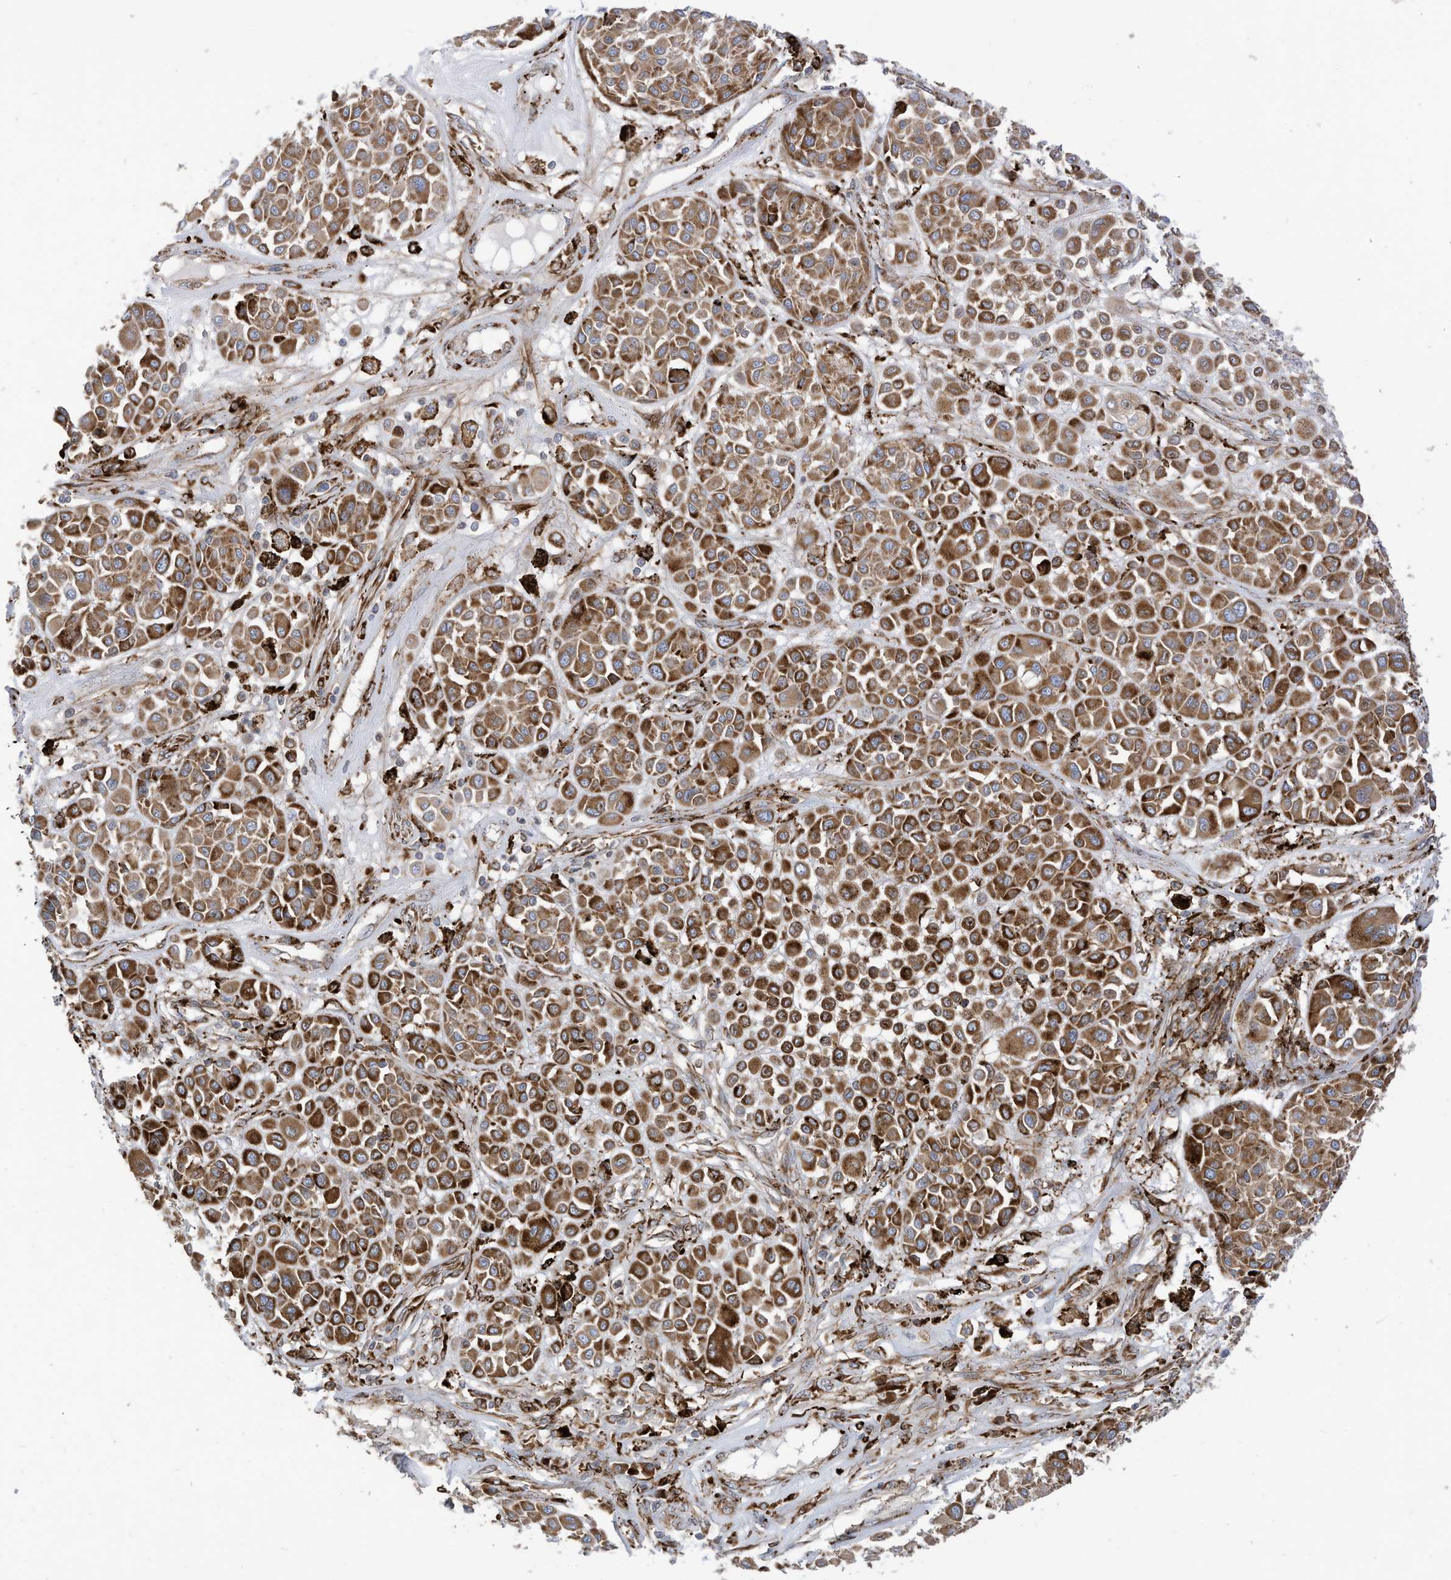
{"staining": {"intensity": "moderate", "quantity": ">75%", "location": "cytoplasmic/membranous"}, "tissue": "melanoma", "cell_type": "Tumor cells", "image_type": "cancer", "snomed": [{"axis": "morphology", "description": "Malignant melanoma, Metastatic site"}, {"axis": "topography", "description": "Soft tissue"}], "caption": "An image showing moderate cytoplasmic/membranous positivity in approximately >75% of tumor cells in melanoma, as visualized by brown immunohistochemical staining.", "gene": "TRNAU1AP", "patient": {"sex": "male", "age": 41}}